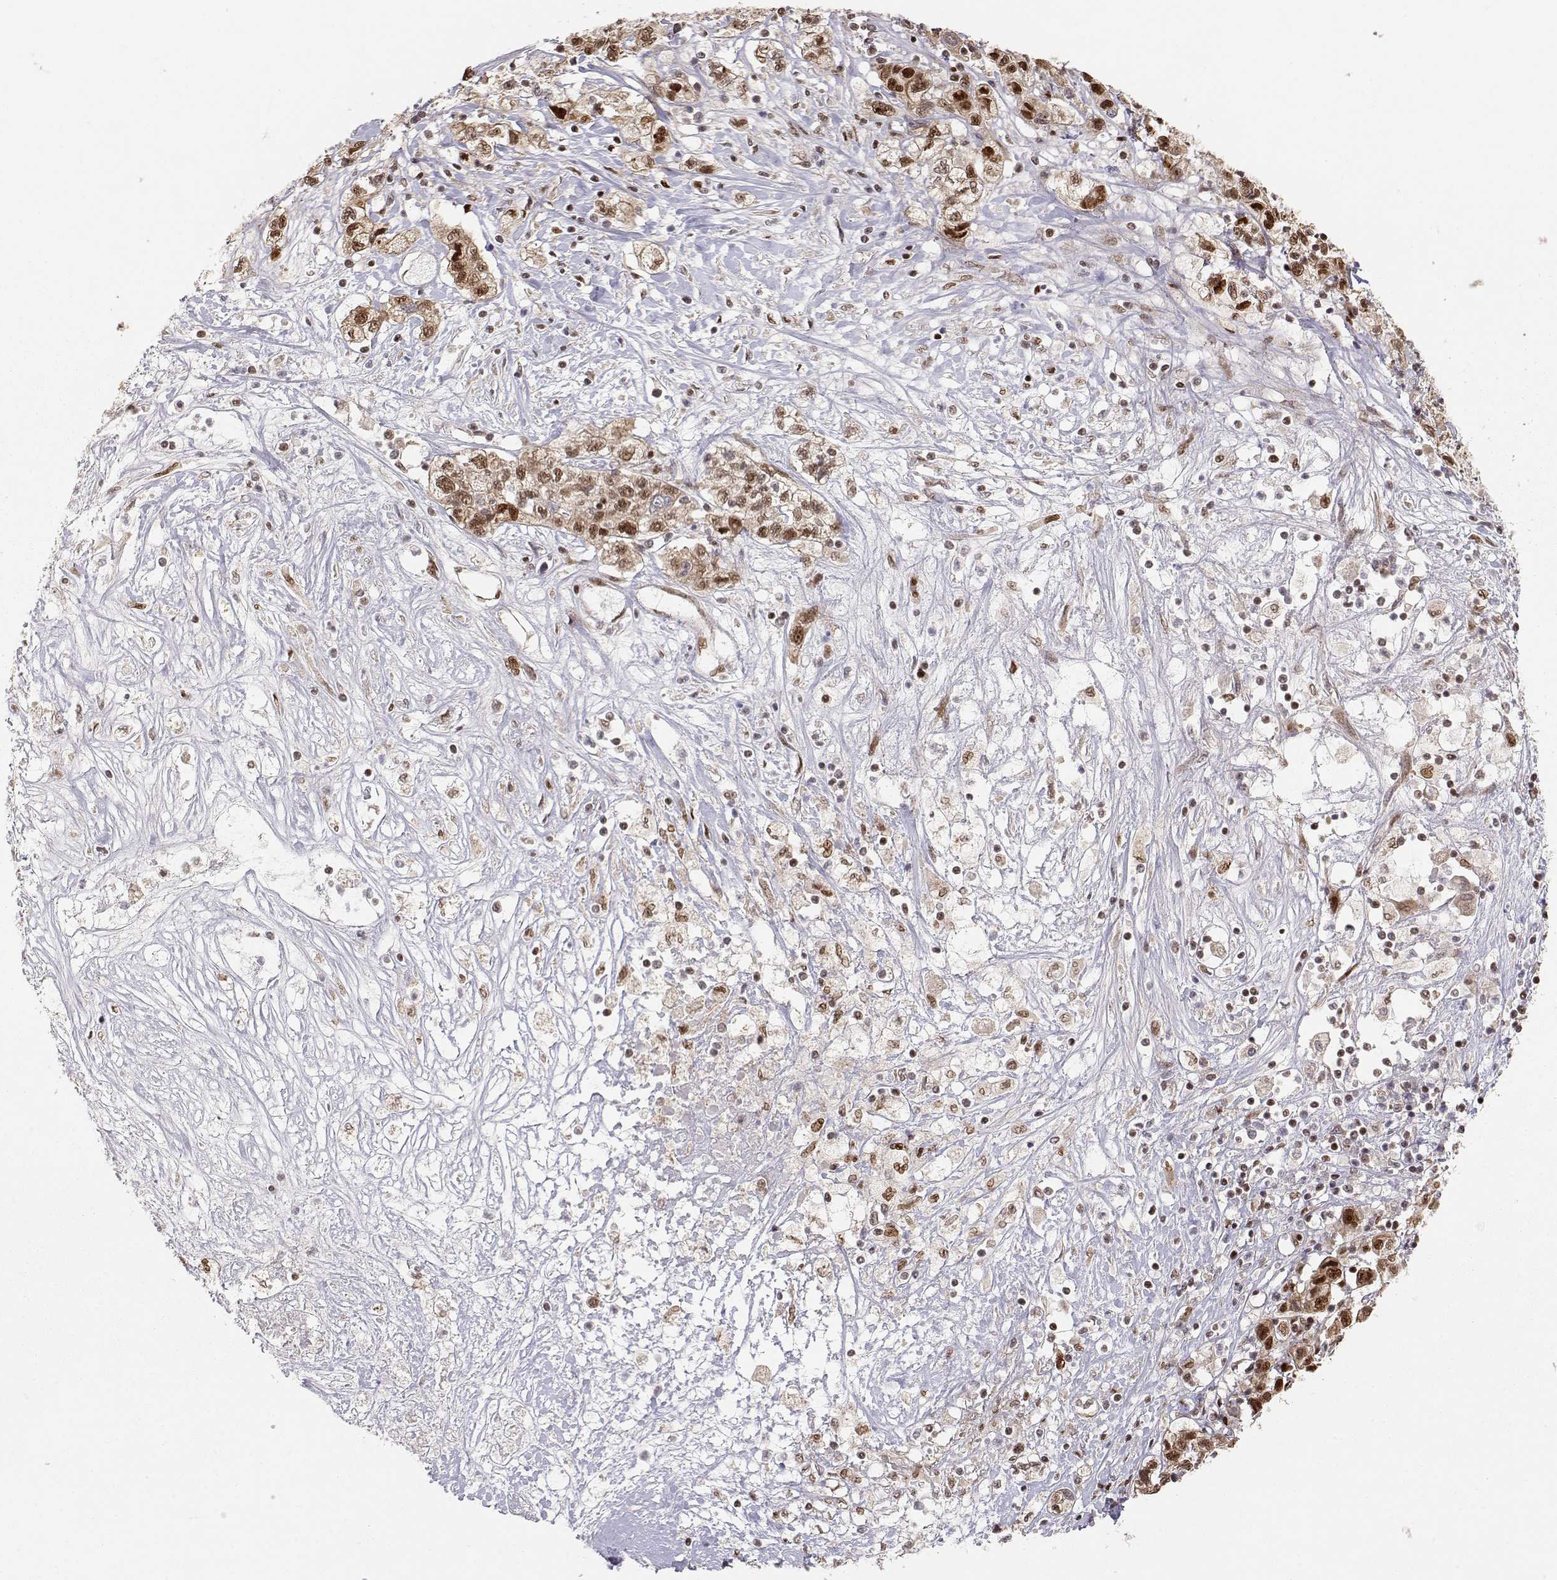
{"staining": {"intensity": "strong", "quantity": ">75%", "location": "cytoplasmic/membranous,nuclear"}, "tissue": "liver cancer", "cell_type": "Tumor cells", "image_type": "cancer", "snomed": [{"axis": "morphology", "description": "Adenocarcinoma, NOS"}, {"axis": "morphology", "description": "Cholangiocarcinoma"}, {"axis": "topography", "description": "Liver"}], "caption": "Immunohistochemical staining of human liver cancer (cholangiocarcinoma) displays high levels of strong cytoplasmic/membranous and nuclear staining in about >75% of tumor cells. (IHC, brightfield microscopy, high magnification).", "gene": "BRCA1", "patient": {"sex": "male", "age": 64}}